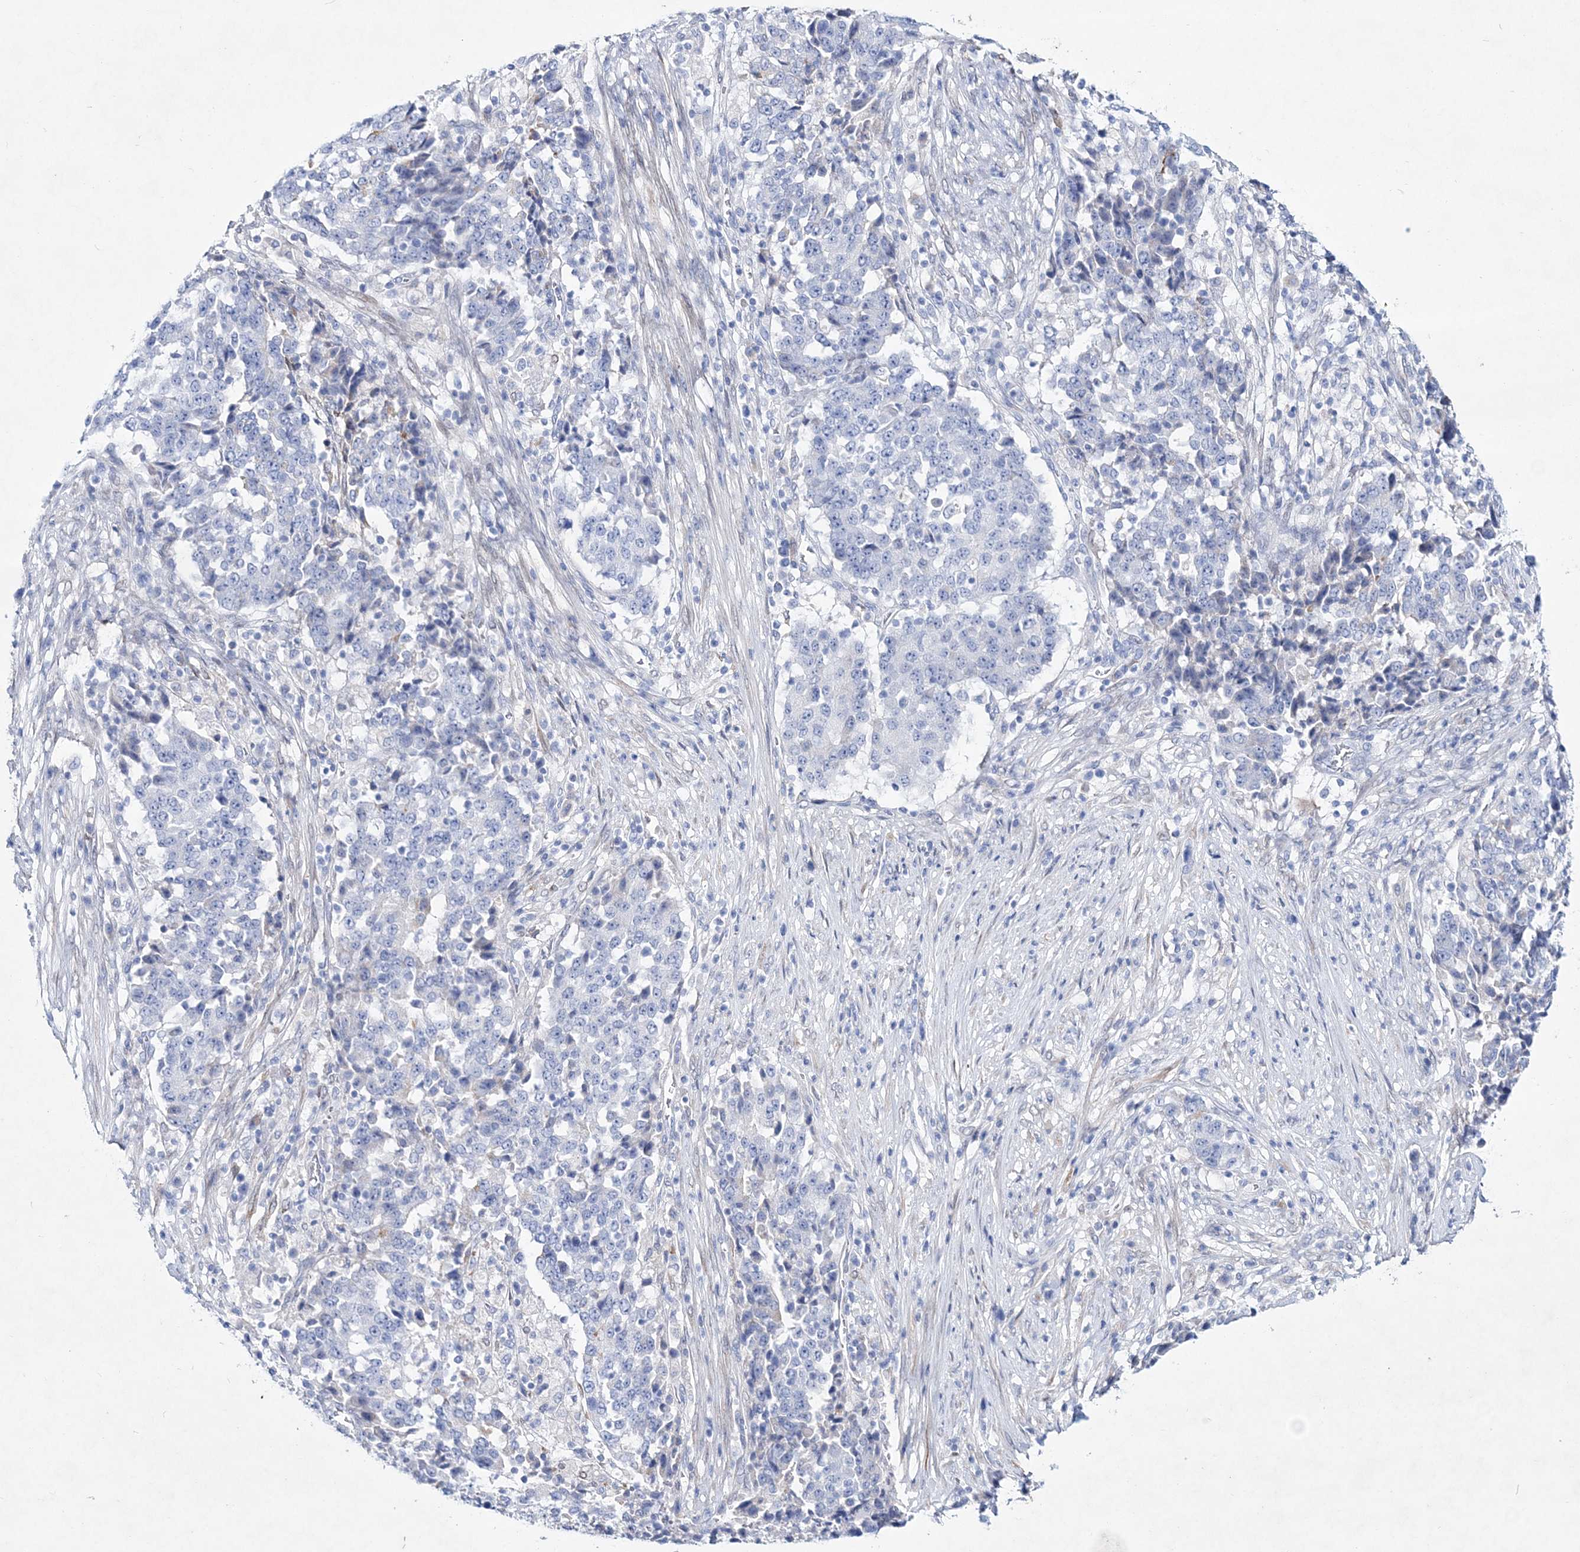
{"staining": {"intensity": "negative", "quantity": "none", "location": "none"}, "tissue": "stomach cancer", "cell_type": "Tumor cells", "image_type": "cancer", "snomed": [{"axis": "morphology", "description": "Adenocarcinoma, NOS"}, {"axis": "topography", "description": "Stomach"}], "caption": "An immunohistochemistry (IHC) histopathology image of stomach cancer (adenocarcinoma) is shown. There is no staining in tumor cells of stomach cancer (adenocarcinoma). (Immunohistochemistry (ihc), brightfield microscopy, high magnification).", "gene": "SPINK7", "patient": {"sex": "male", "age": 59}}